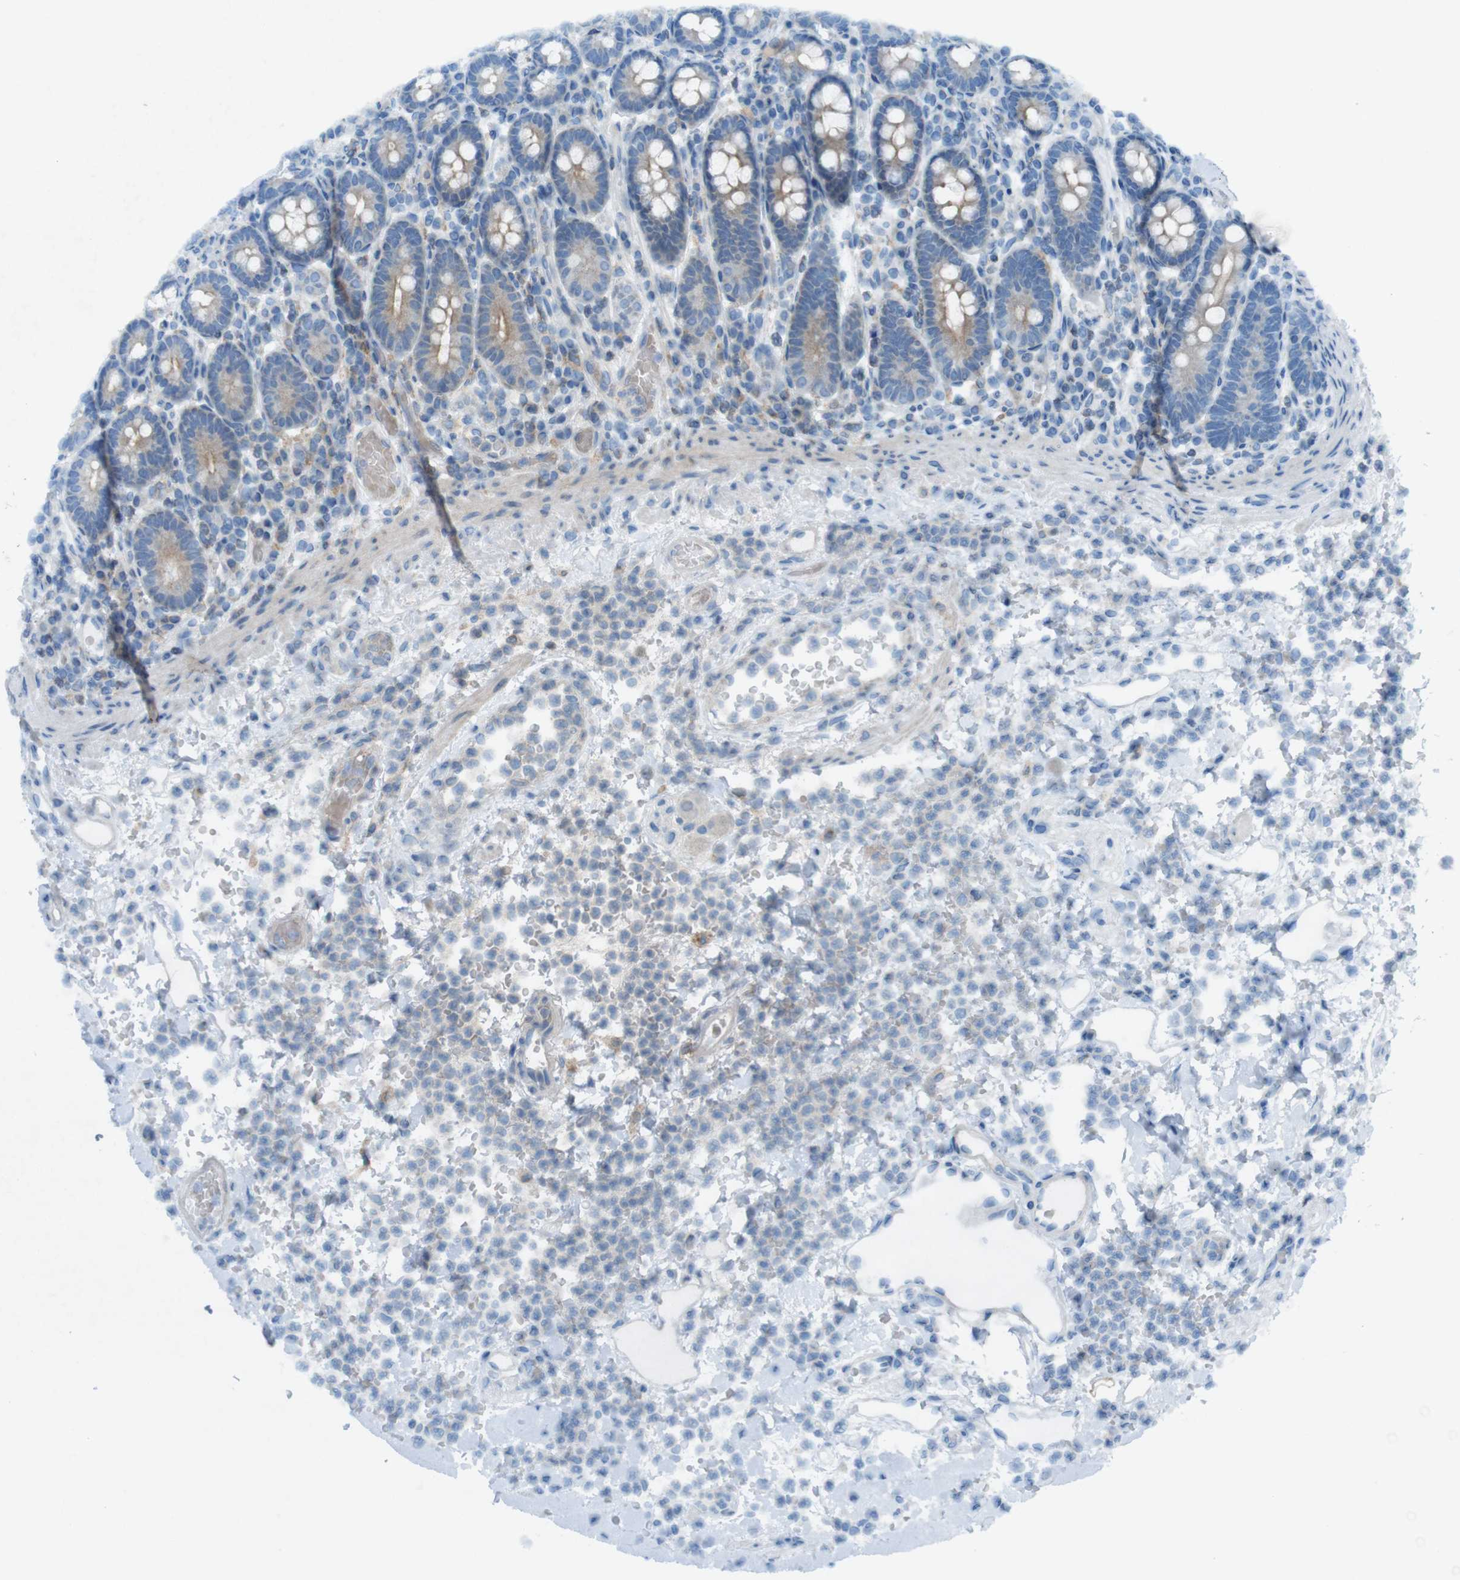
{"staining": {"intensity": "weak", "quantity": "25%-75%", "location": "cytoplasmic/membranous"}, "tissue": "stomach", "cell_type": "Glandular cells", "image_type": "normal", "snomed": [{"axis": "morphology", "description": "Normal tissue, NOS"}, {"axis": "topography", "description": "Stomach, upper"}], "caption": "Brown immunohistochemical staining in benign human stomach reveals weak cytoplasmic/membranous staining in approximately 25%-75% of glandular cells.", "gene": "MOGAT3", "patient": {"sex": "male", "age": 68}}